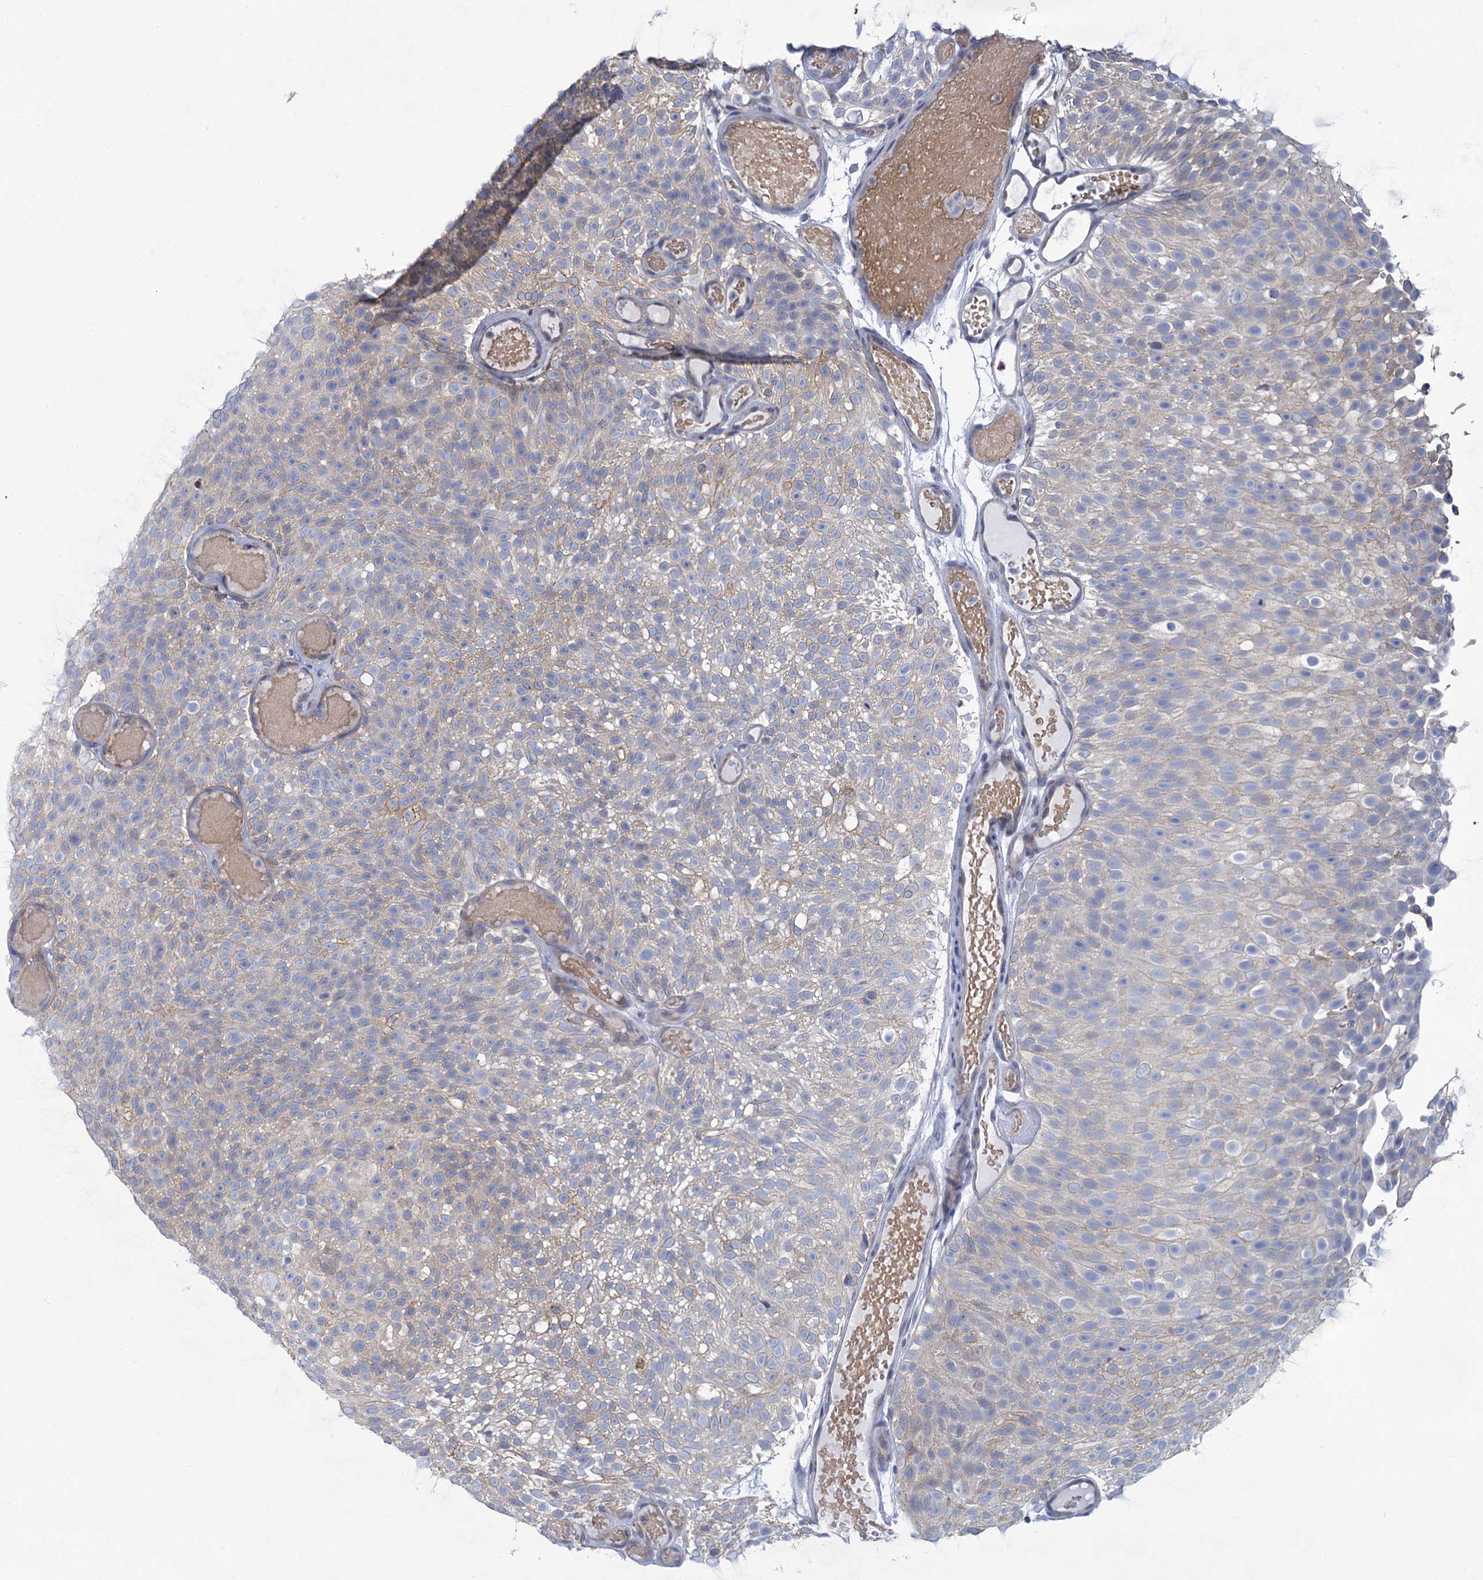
{"staining": {"intensity": "negative", "quantity": "none", "location": "none"}, "tissue": "urothelial cancer", "cell_type": "Tumor cells", "image_type": "cancer", "snomed": [{"axis": "morphology", "description": "Urothelial carcinoma, Low grade"}, {"axis": "topography", "description": "Urinary bladder"}], "caption": "Immunohistochemistry of urothelial cancer reveals no expression in tumor cells. The staining is performed using DAB (3,3'-diaminobenzidine) brown chromogen with nuclei counter-stained in using hematoxylin.", "gene": "PRSS35", "patient": {"sex": "male", "age": 78}}